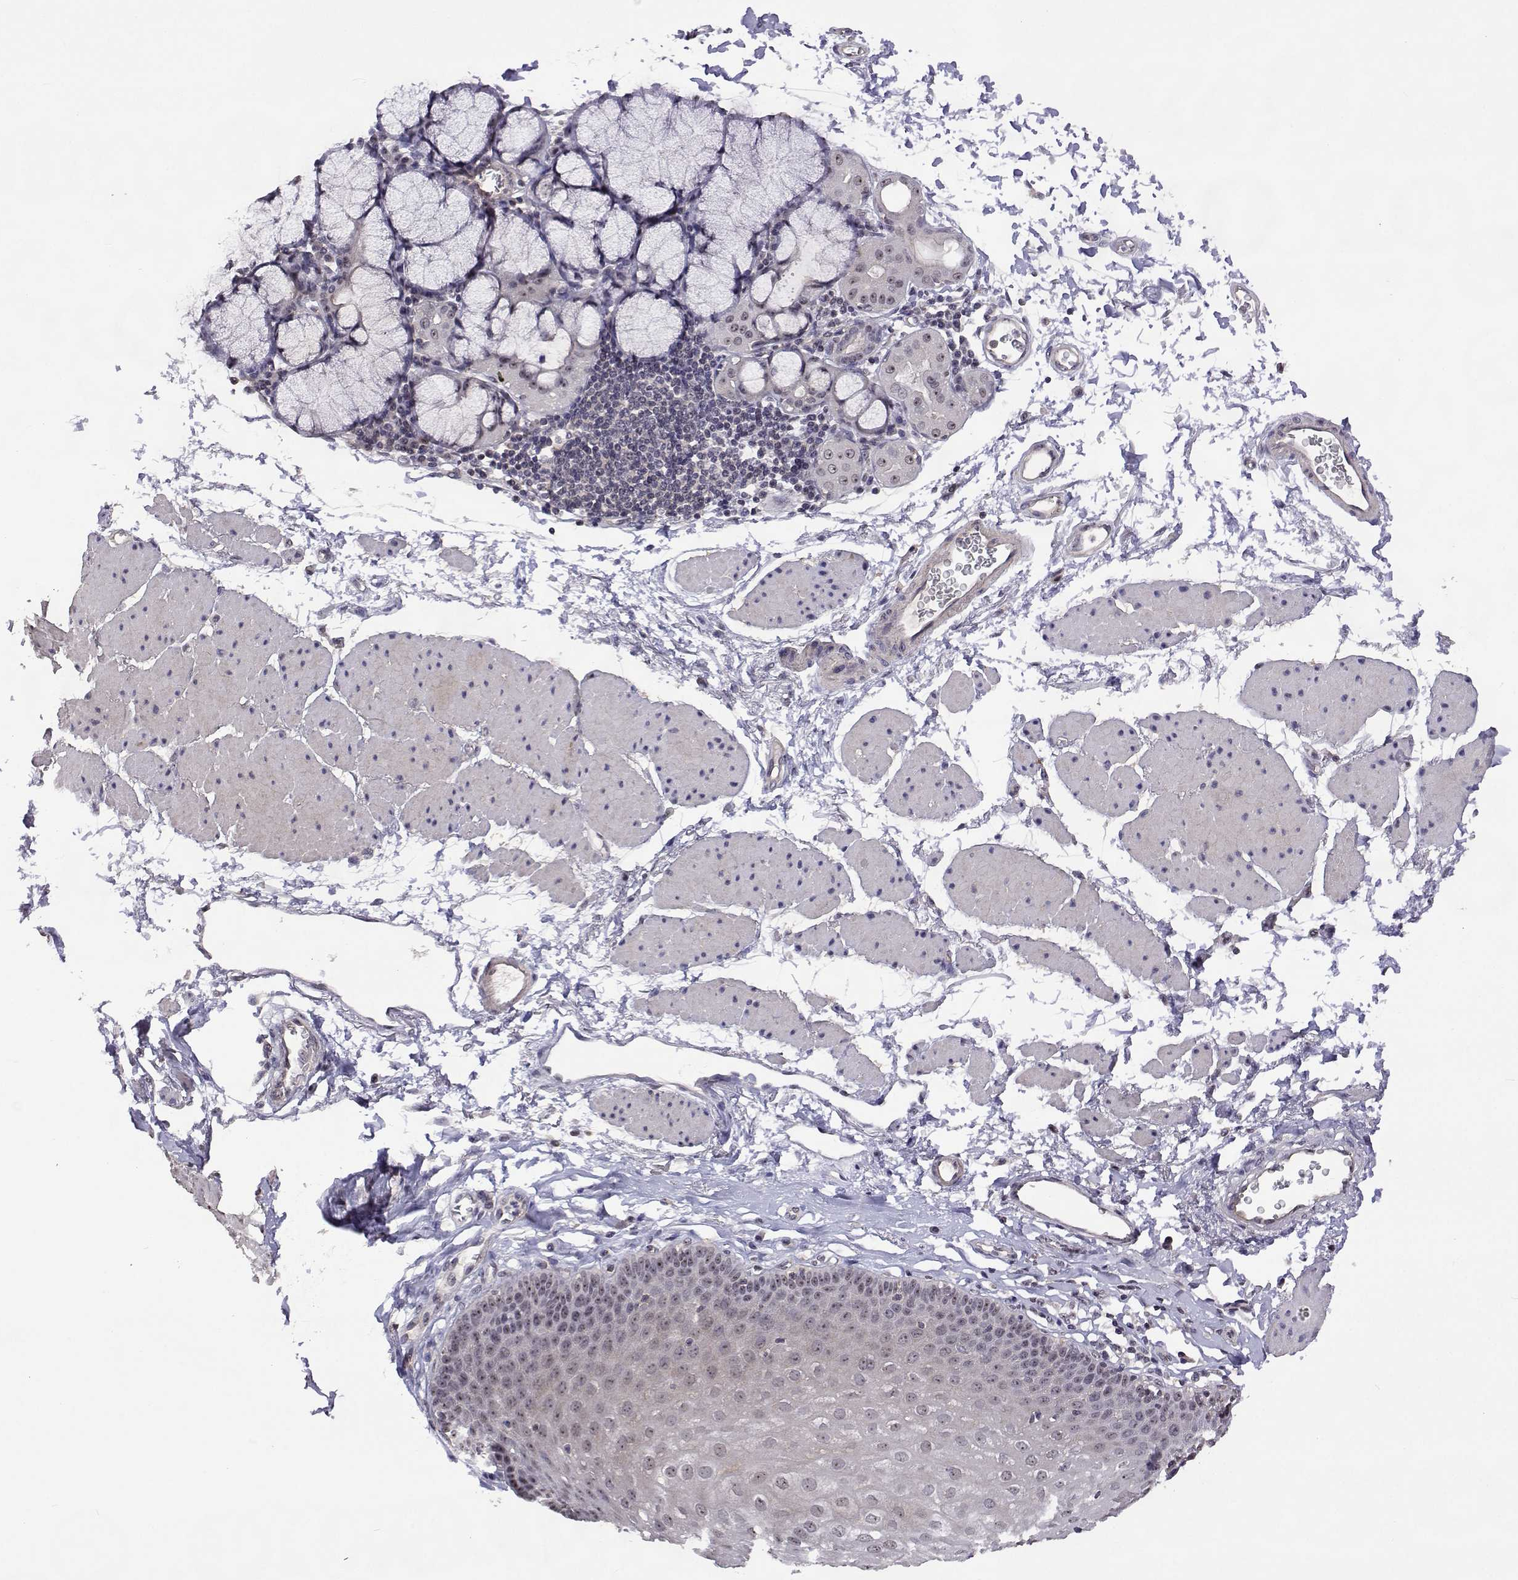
{"staining": {"intensity": "weak", "quantity": "25%-75%", "location": "nuclear"}, "tissue": "esophagus", "cell_type": "Squamous epithelial cells", "image_type": "normal", "snomed": [{"axis": "morphology", "description": "Normal tissue, NOS"}, {"axis": "topography", "description": "Esophagus"}], "caption": "An immunohistochemistry (IHC) histopathology image of benign tissue is shown. Protein staining in brown labels weak nuclear positivity in esophagus within squamous epithelial cells. (brown staining indicates protein expression, while blue staining denotes nuclei).", "gene": "NHP2", "patient": {"sex": "female", "age": 81}}